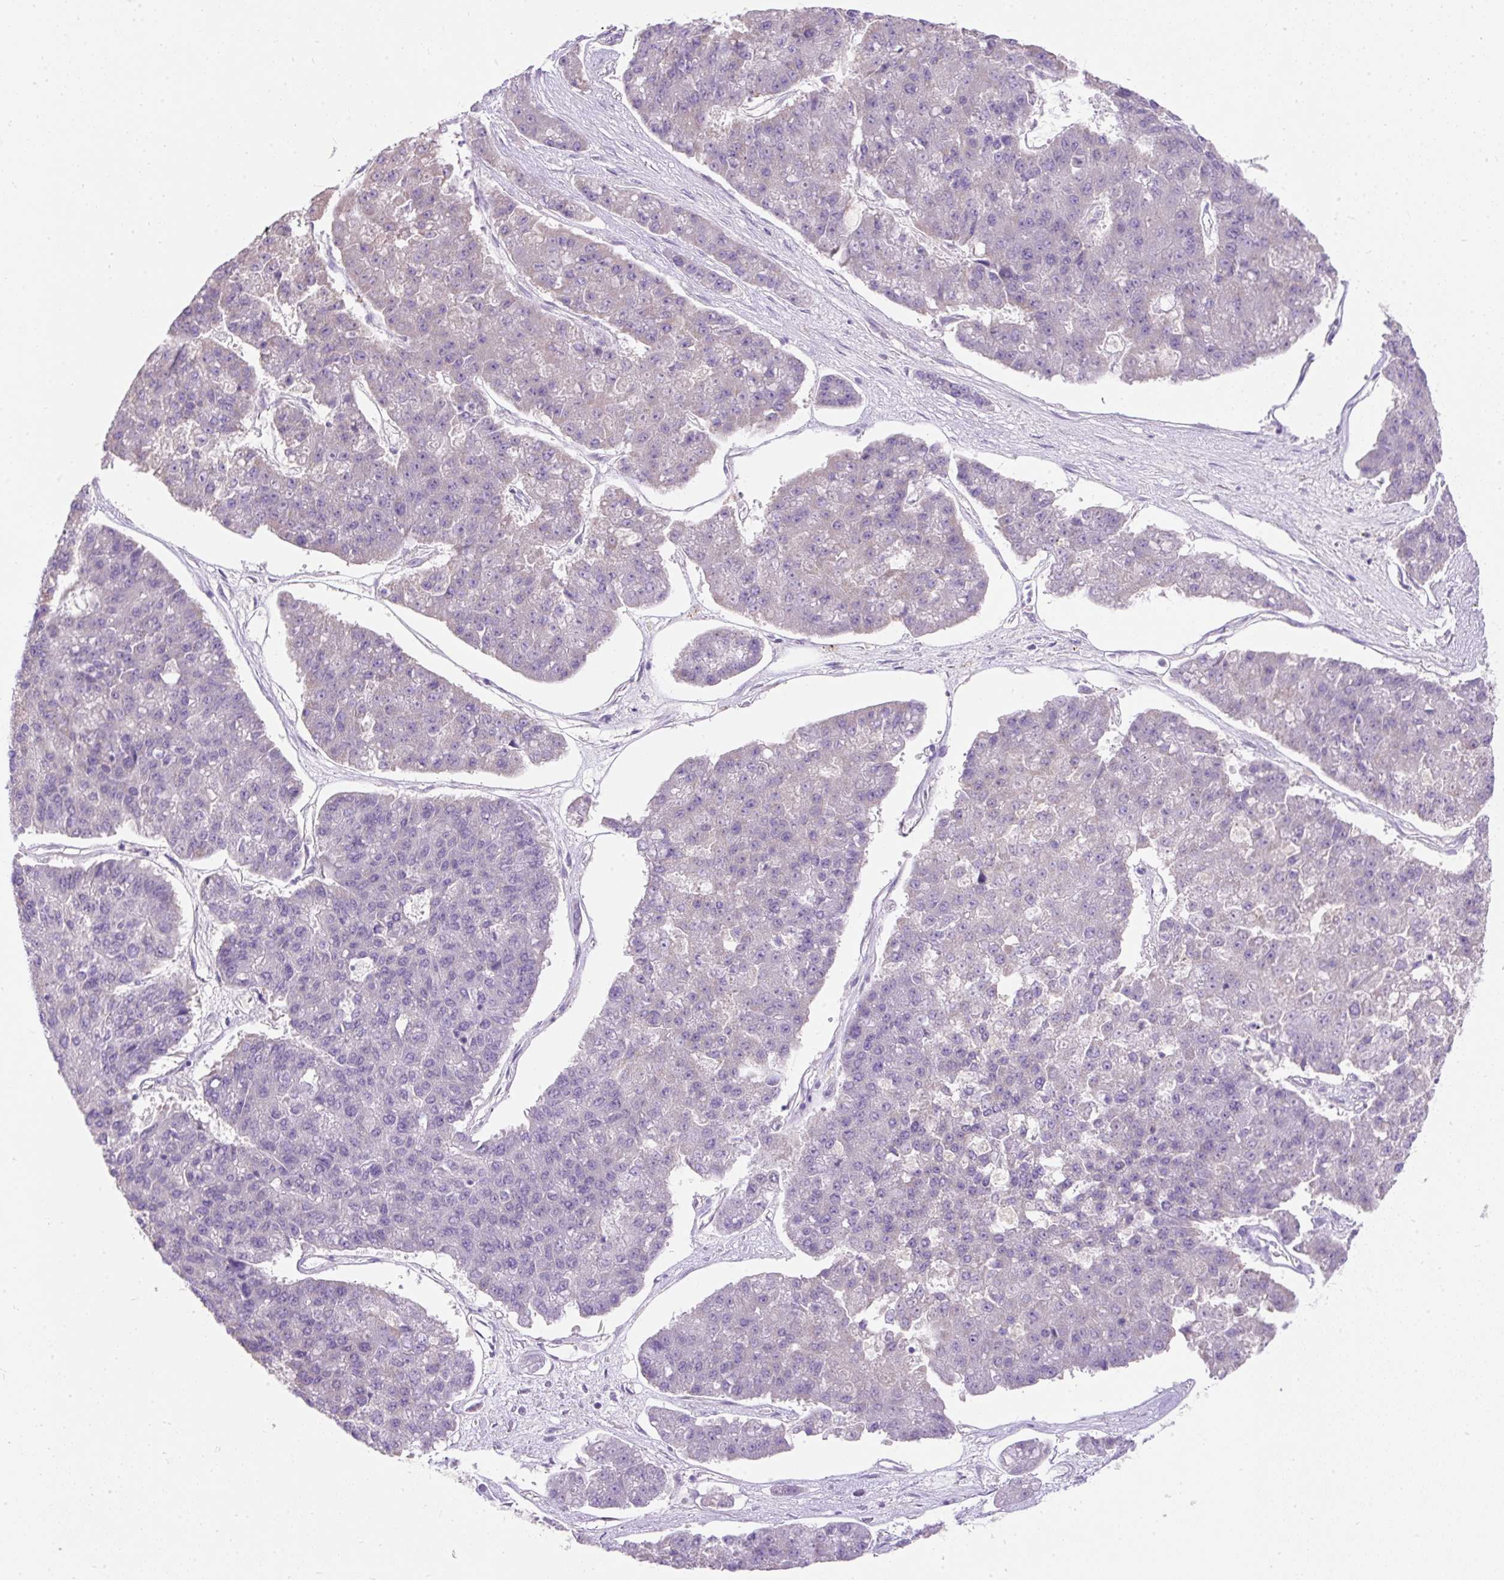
{"staining": {"intensity": "negative", "quantity": "none", "location": "none"}, "tissue": "pancreatic cancer", "cell_type": "Tumor cells", "image_type": "cancer", "snomed": [{"axis": "morphology", "description": "Adenocarcinoma, NOS"}, {"axis": "topography", "description": "Pancreas"}], "caption": "Human adenocarcinoma (pancreatic) stained for a protein using immunohistochemistry displays no staining in tumor cells.", "gene": "SUSD5", "patient": {"sex": "male", "age": 50}}